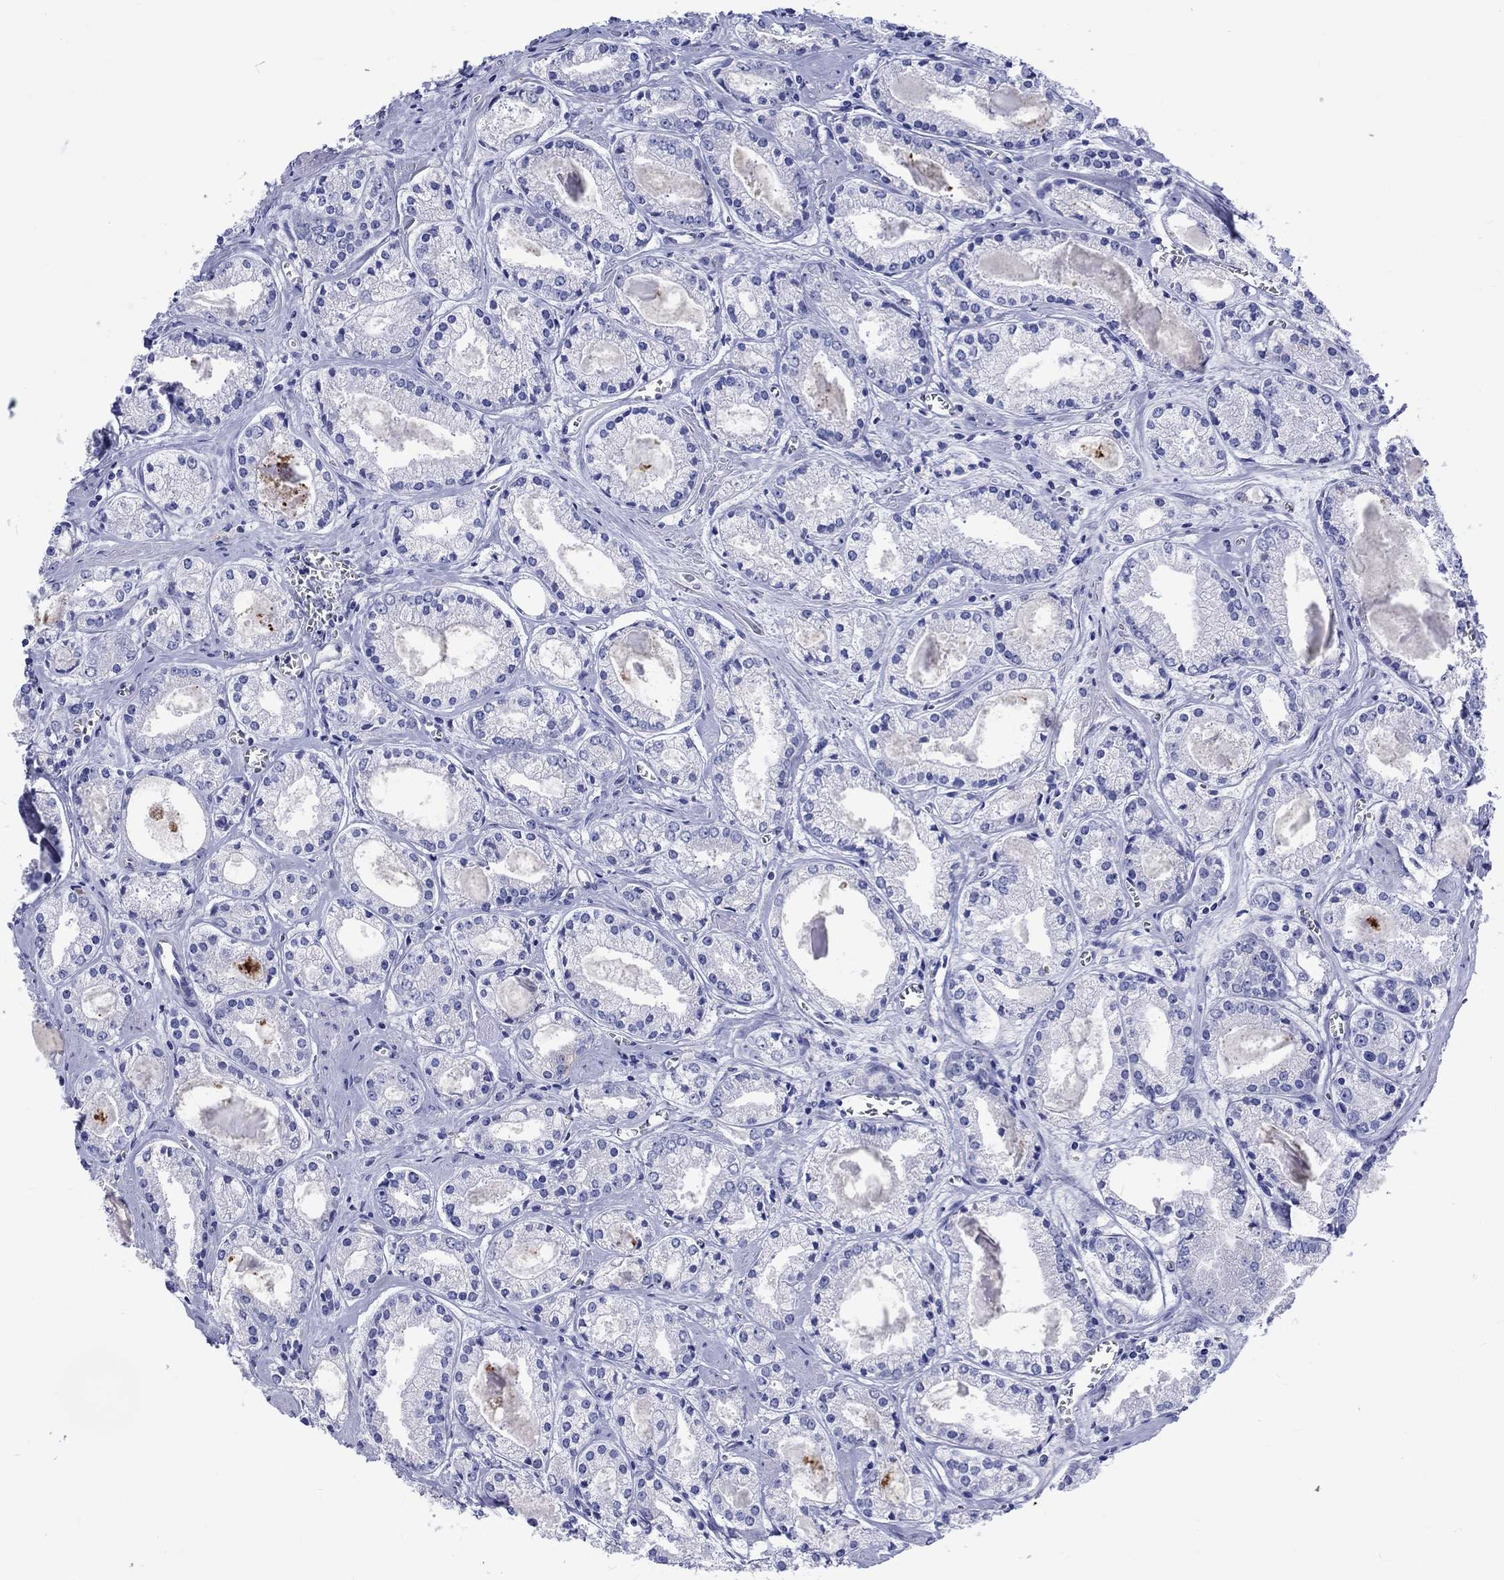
{"staining": {"intensity": "negative", "quantity": "none", "location": "none"}, "tissue": "prostate cancer", "cell_type": "Tumor cells", "image_type": "cancer", "snomed": [{"axis": "morphology", "description": "Adenocarcinoma, NOS"}, {"axis": "topography", "description": "Prostate"}], "caption": "This is an immunohistochemistry histopathology image of prostate cancer. There is no positivity in tumor cells.", "gene": "SH2D7", "patient": {"sex": "male", "age": 72}}